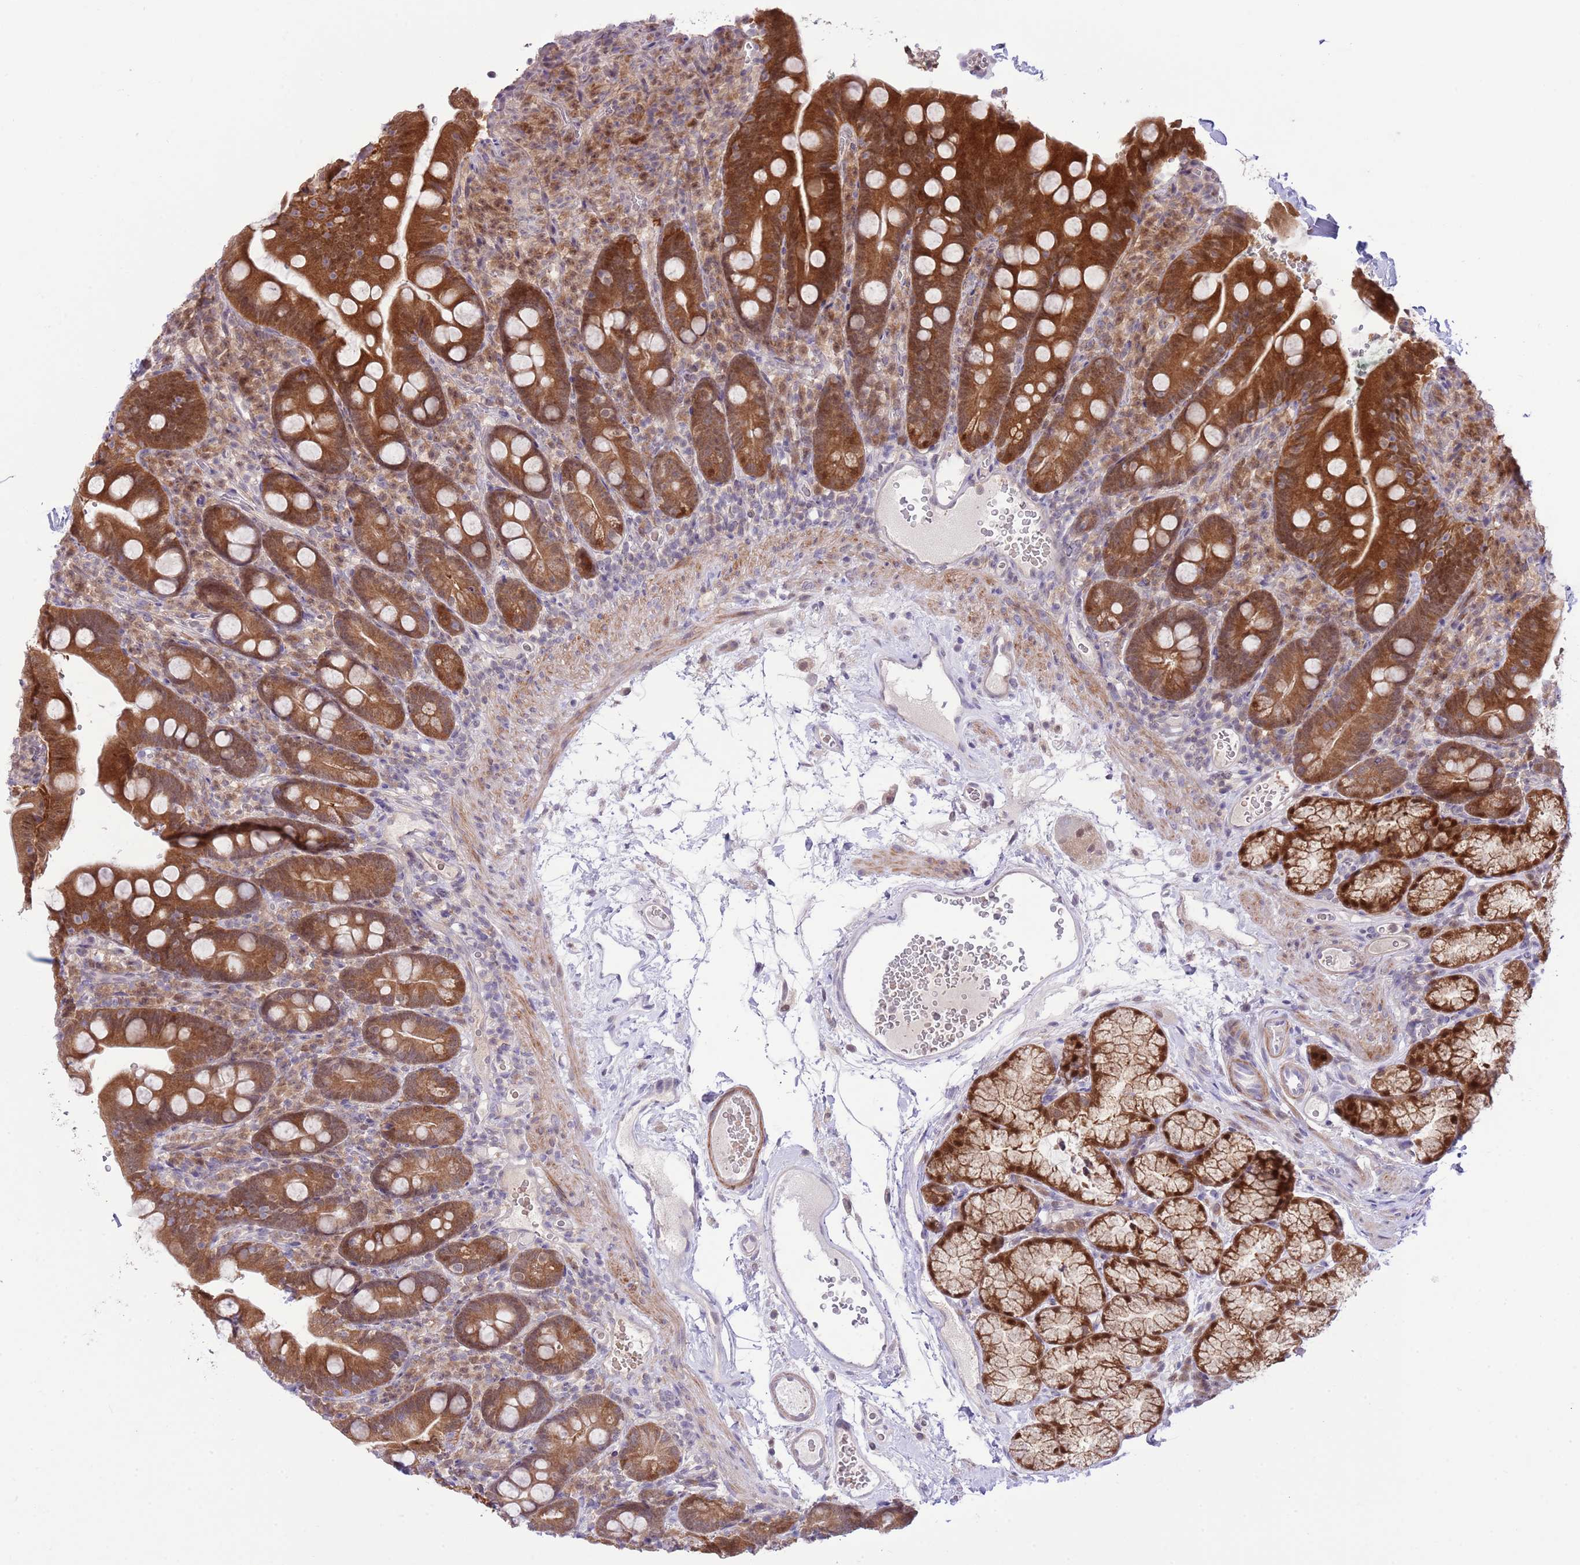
{"staining": {"intensity": "strong", "quantity": ">75%", "location": "cytoplasmic/membranous"}, "tissue": "duodenum", "cell_type": "Glandular cells", "image_type": "normal", "snomed": [{"axis": "morphology", "description": "Normal tissue, NOS"}, {"axis": "topography", "description": "Duodenum"}], "caption": "High-power microscopy captured an immunohistochemistry (IHC) histopathology image of benign duodenum, revealing strong cytoplasmic/membranous expression in approximately >75% of glandular cells.", "gene": "GALK2", "patient": {"sex": "female", "age": 67}}